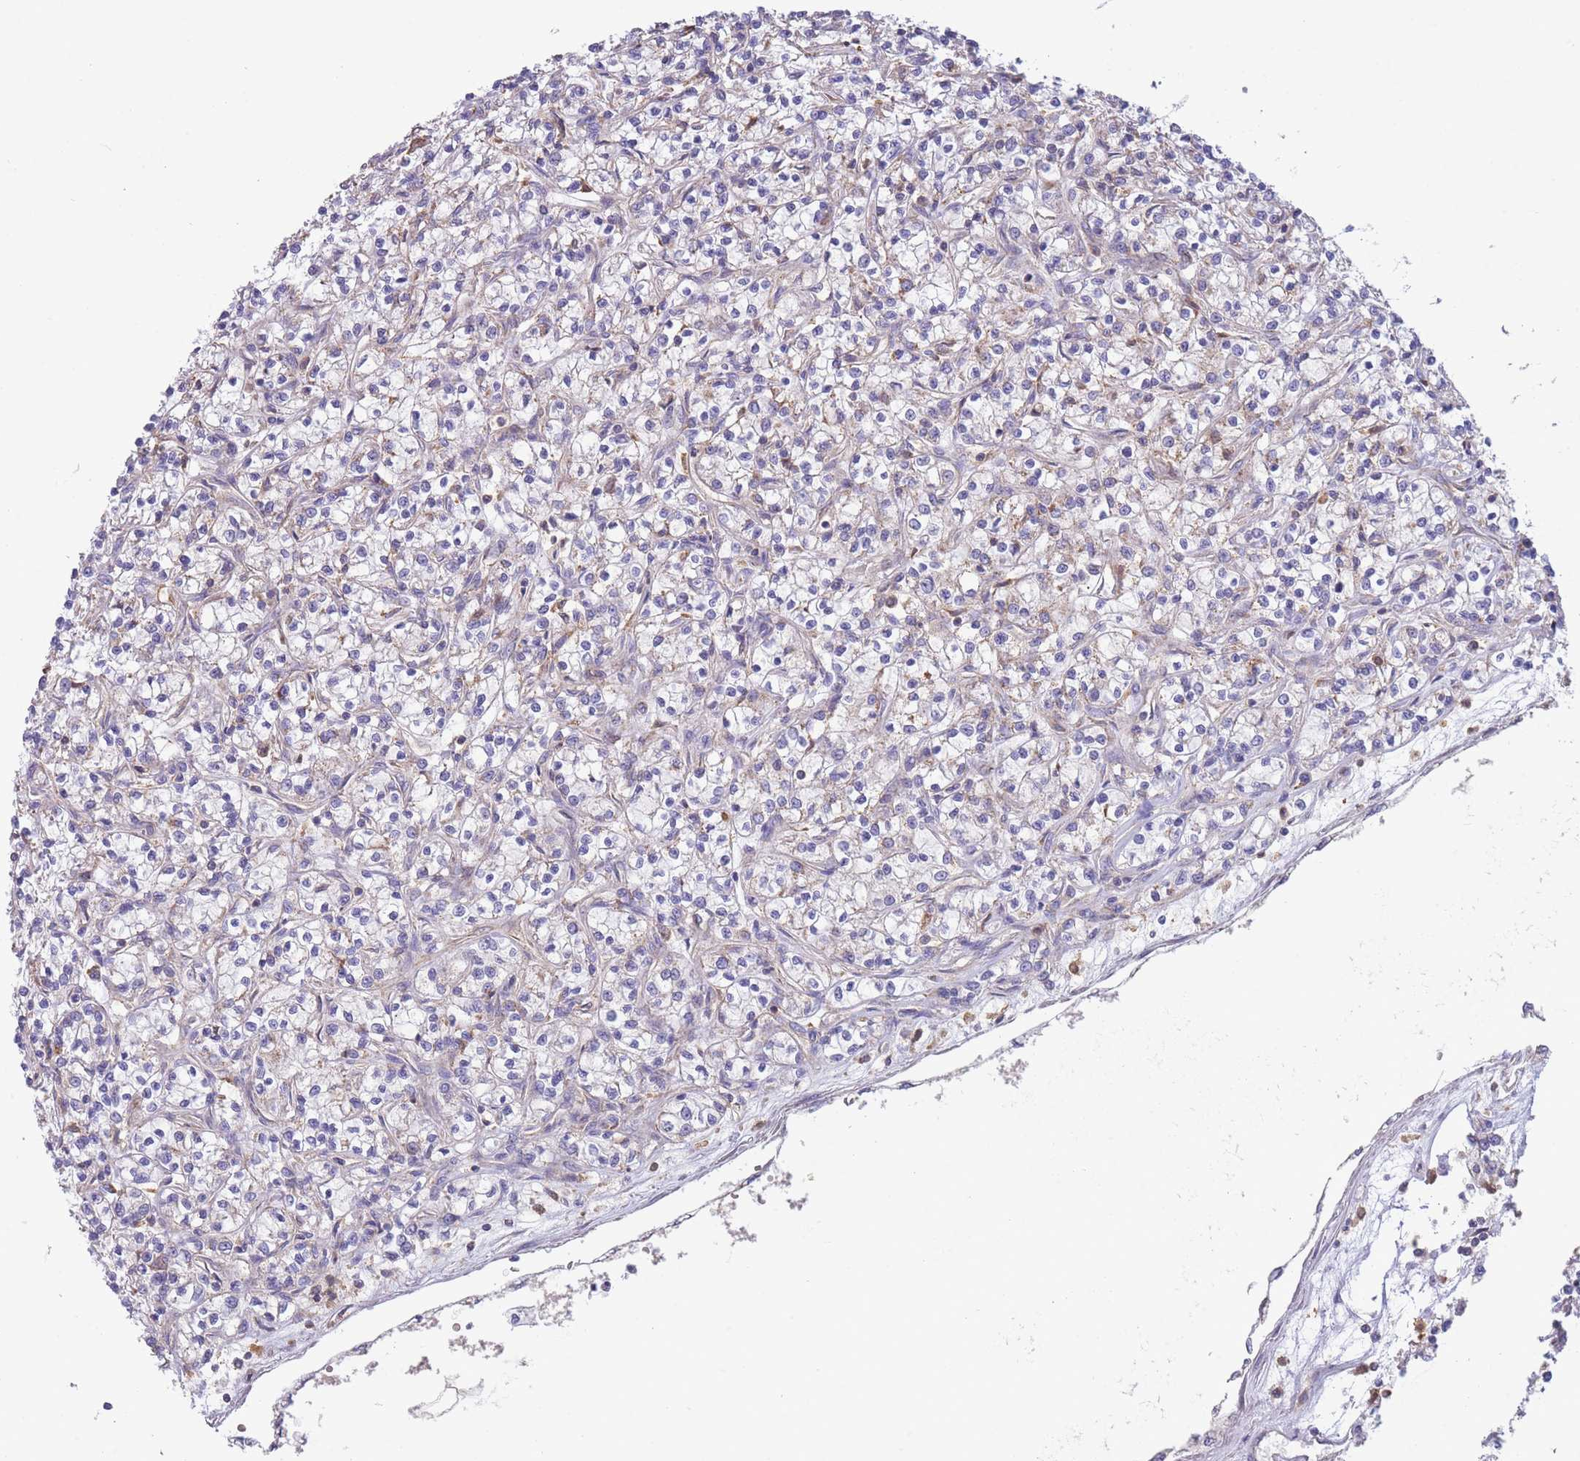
{"staining": {"intensity": "negative", "quantity": "none", "location": "none"}, "tissue": "renal cancer", "cell_type": "Tumor cells", "image_type": "cancer", "snomed": [{"axis": "morphology", "description": "Adenocarcinoma, NOS"}, {"axis": "topography", "description": "Kidney"}], "caption": "Protein analysis of renal cancer (adenocarcinoma) shows no significant staining in tumor cells.", "gene": "SLC25A42", "patient": {"sex": "female", "age": 59}}